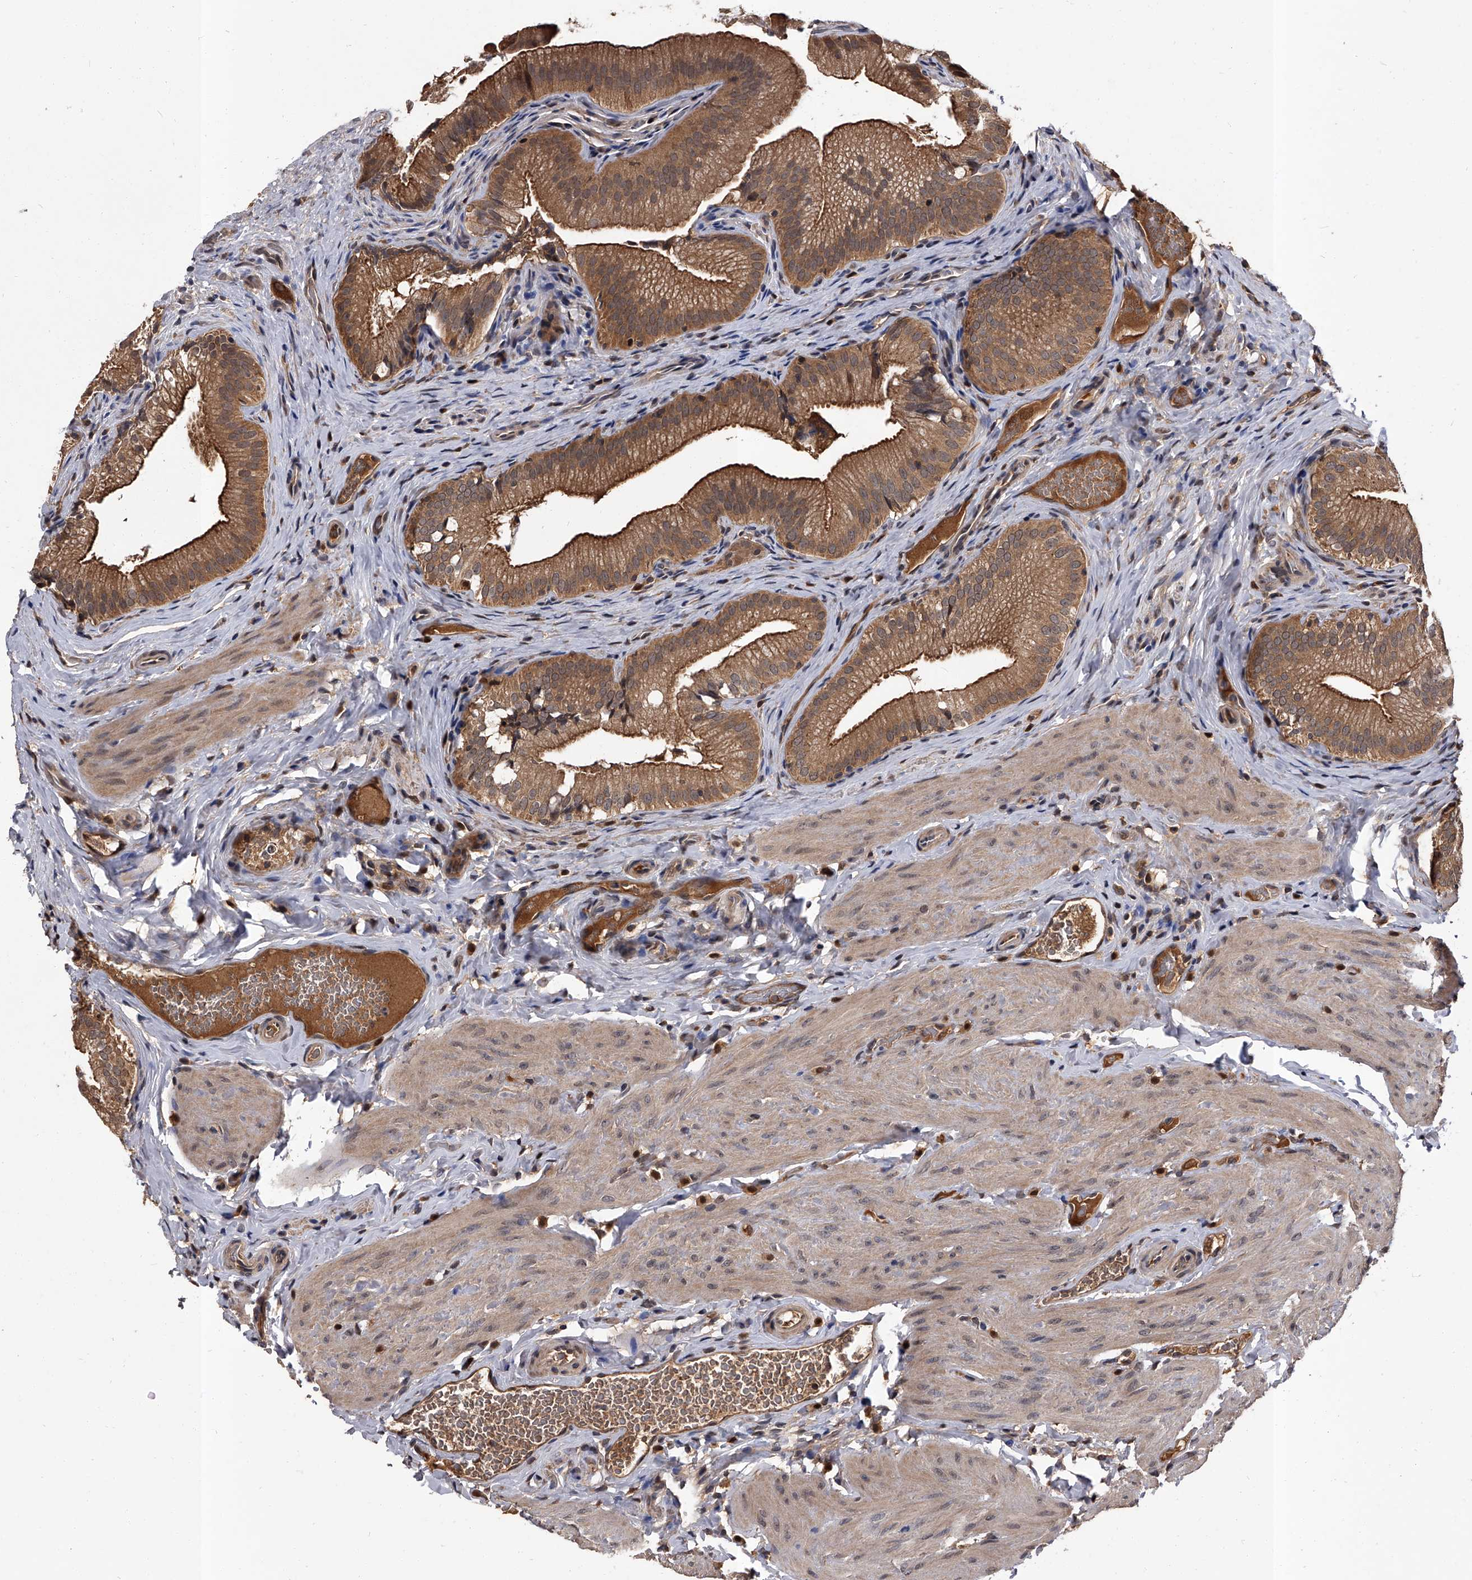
{"staining": {"intensity": "moderate", "quantity": ">75%", "location": "cytoplasmic/membranous"}, "tissue": "gallbladder", "cell_type": "Glandular cells", "image_type": "normal", "snomed": [{"axis": "morphology", "description": "Normal tissue, NOS"}, {"axis": "topography", "description": "Gallbladder"}], "caption": "IHC image of unremarkable gallbladder stained for a protein (brown), which demonstrates medium levels of moderate cytoplasmic/membranous positivity in about >75% of glandular cells.", "gene": "SLC18B1", "patient": {"sex": "female", "age": 30}}